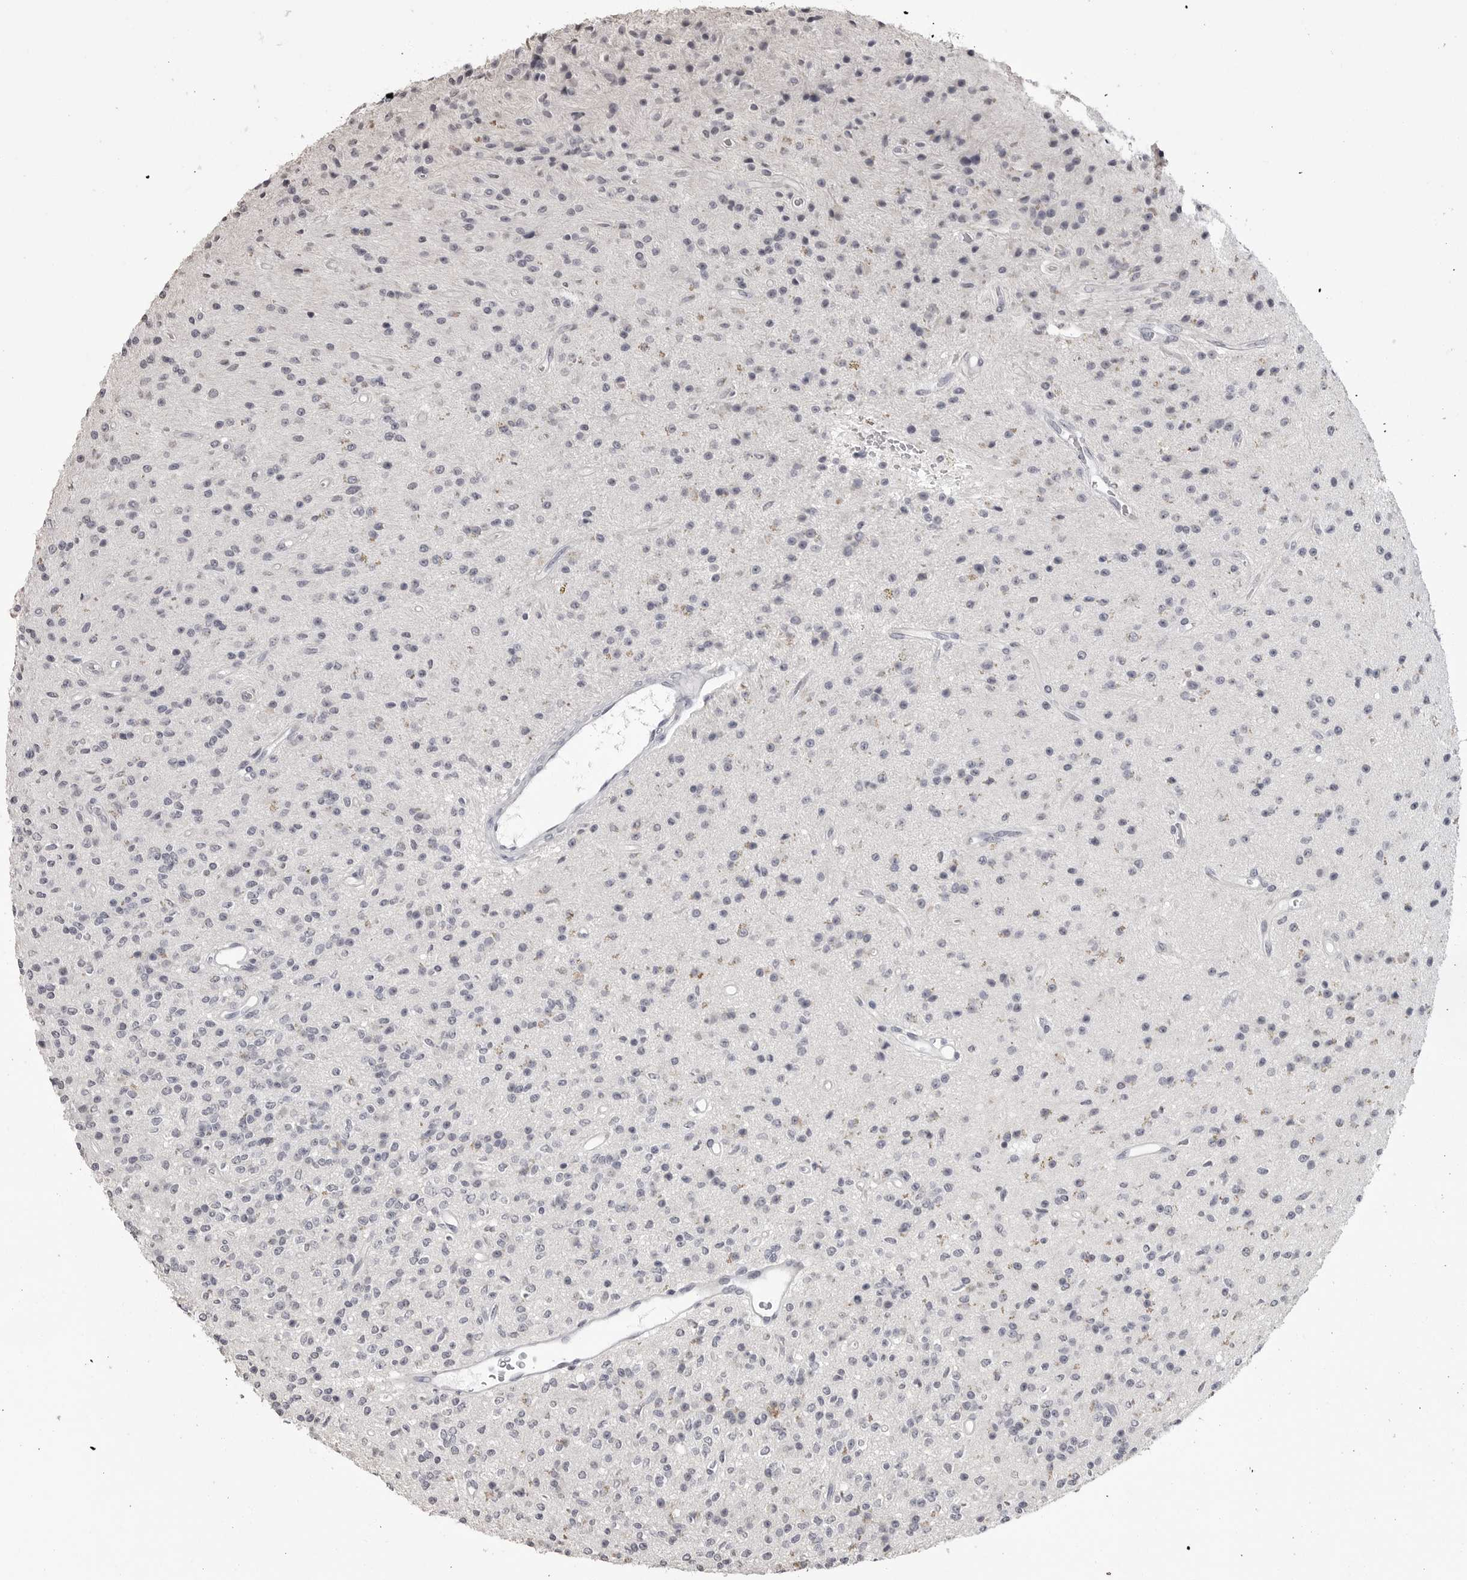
{"staining": {"intensity": "negative", "quantity": "none", "location": "none"}, "tissue": "glioma", "cell_type": "Tumor cells", "image_type": "cancer", "snomed": [{"axis": "morphology", "description": "Glioma, malignant, High grade"}, {"axis": "topography", "description": "Brain"}], "caption": "Tumor cells show no significant positivity in malignant glioma (high-grade).", "gene": "GPN2", "patient": {"sex": "male", "age": 34}}